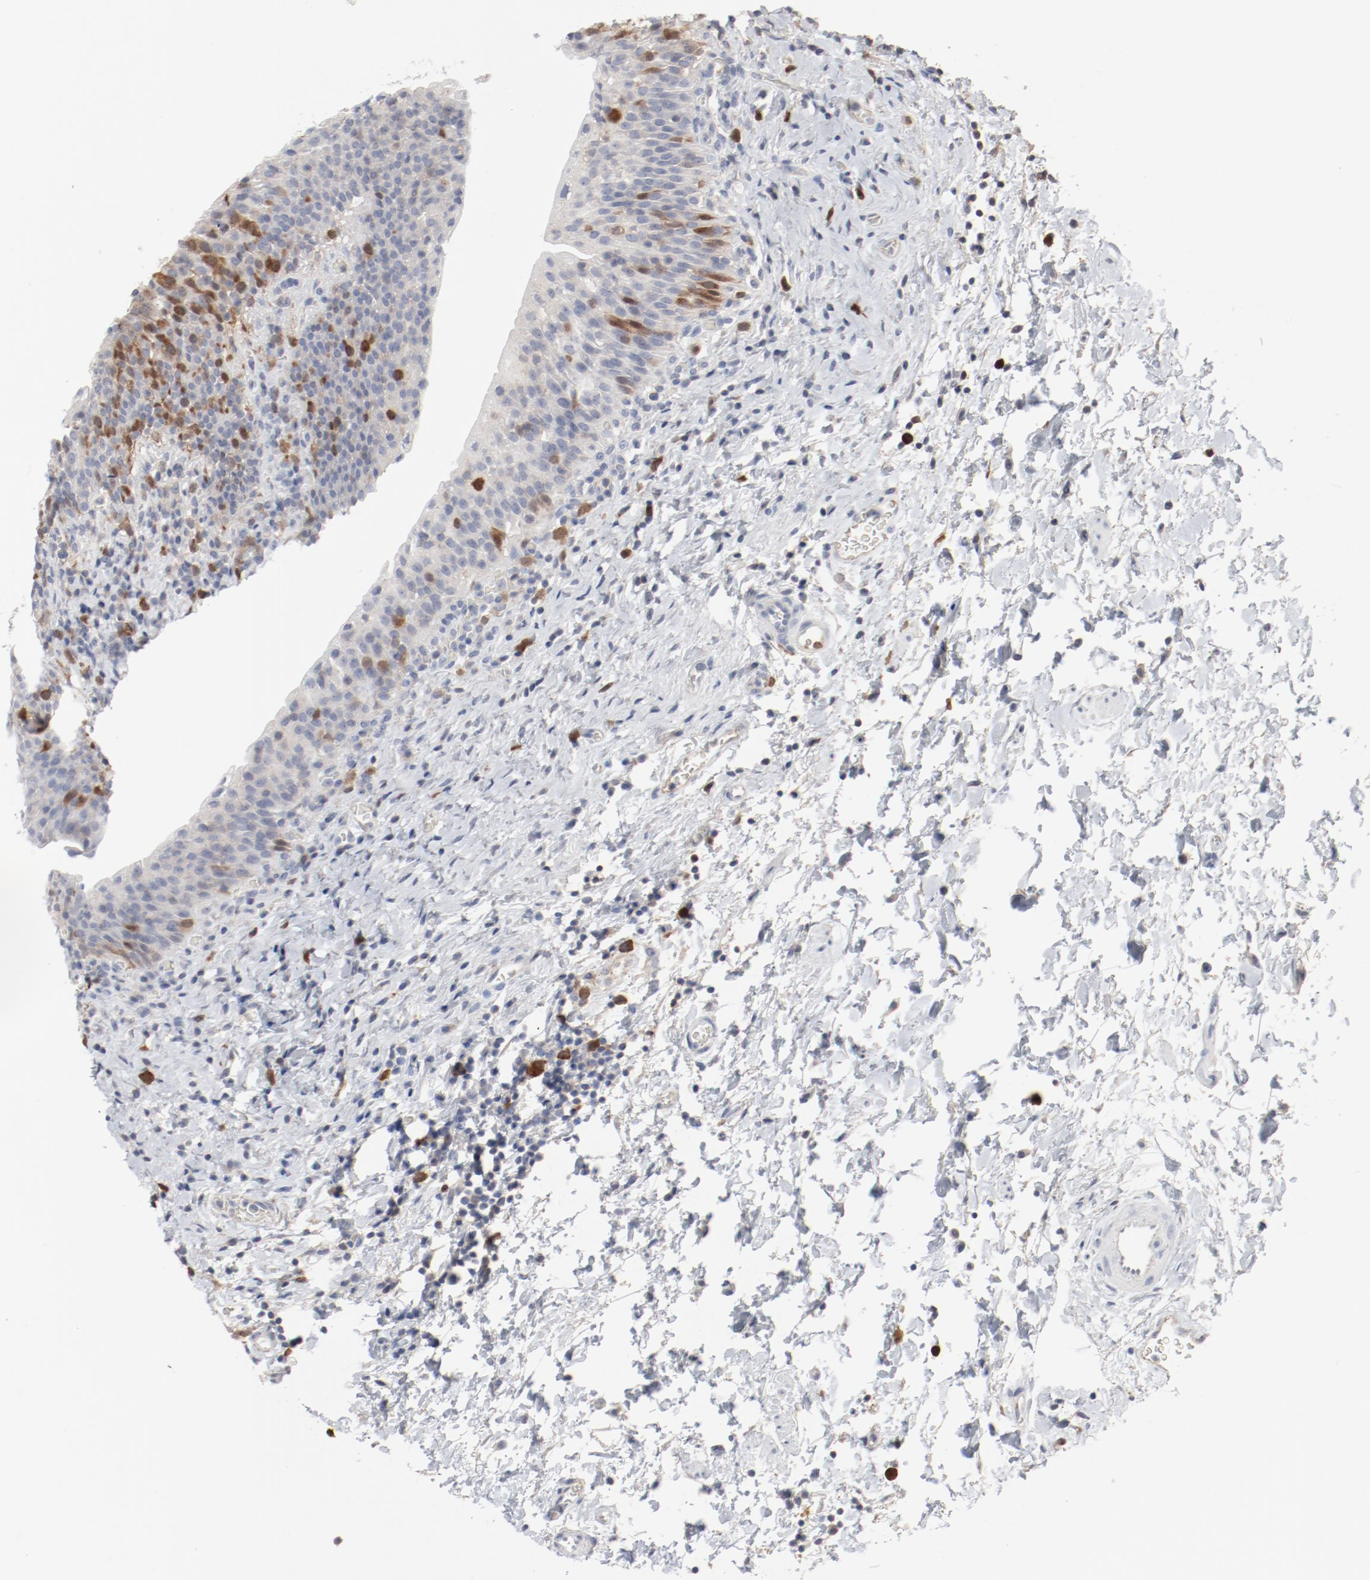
{"staining": {"intensity": "moderate", "quantity": "<25%", "location": "nuclear"}, "tissue": "urinary bladder", "cell_type": "Urothelial cells", "image_type": "normal", "snomed": [{"axis": "morphology", "description": "Normal tissue, NOS"}, {"axis": "topography", "description": "Urinary bladder"}], "caption": "IHC of benign human urinary bladder displays low levels of moderate nuclear expression in approximately <25% of urothelial cells. Nuclei are stained in blue.", "gene": "CDK1", "patient": {"sex": "male", "age": 51}}